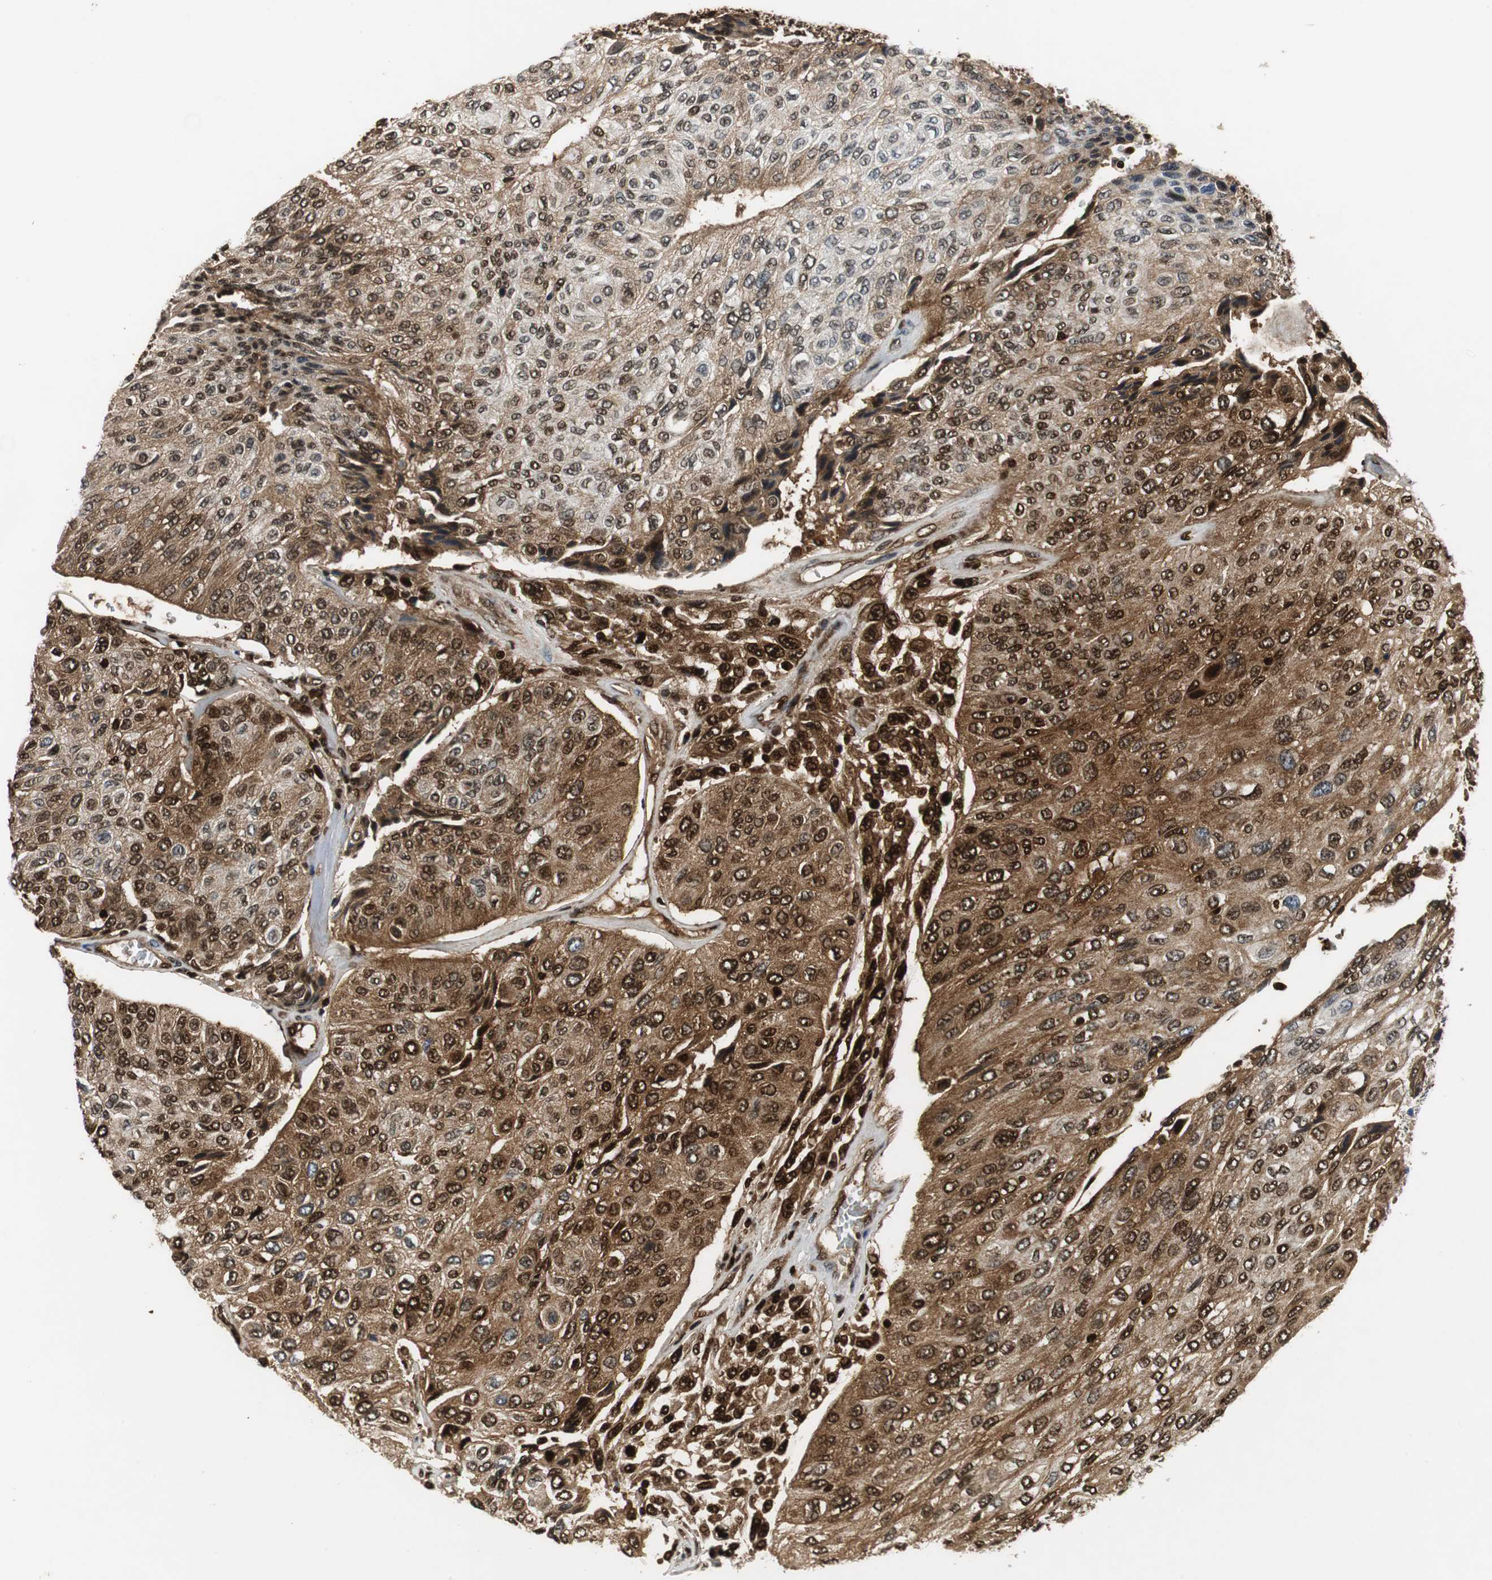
{"staining": {"intensity": "strong", "quantity": ">75%", "location": "cytoplasmic/membranous,nuclear"}, "tissue": "urothelial cancer", "cell_type": "Tumor cells", "image_type": "cancer", "snomed": [{"axis": "morphology", "description": "Urothelial carcinoma, High grade"}, {"axis": "topography", "description": "Urinary bladder"}], "caption": "Tumor cells reveal high levels of strong cytoplasmic/membranous and nuclear expression in approximately >75% of cells in urothelial carcinoma (high-grade).", "gene": "ORM1", "patient": {"sex": "male", "age": 66}}